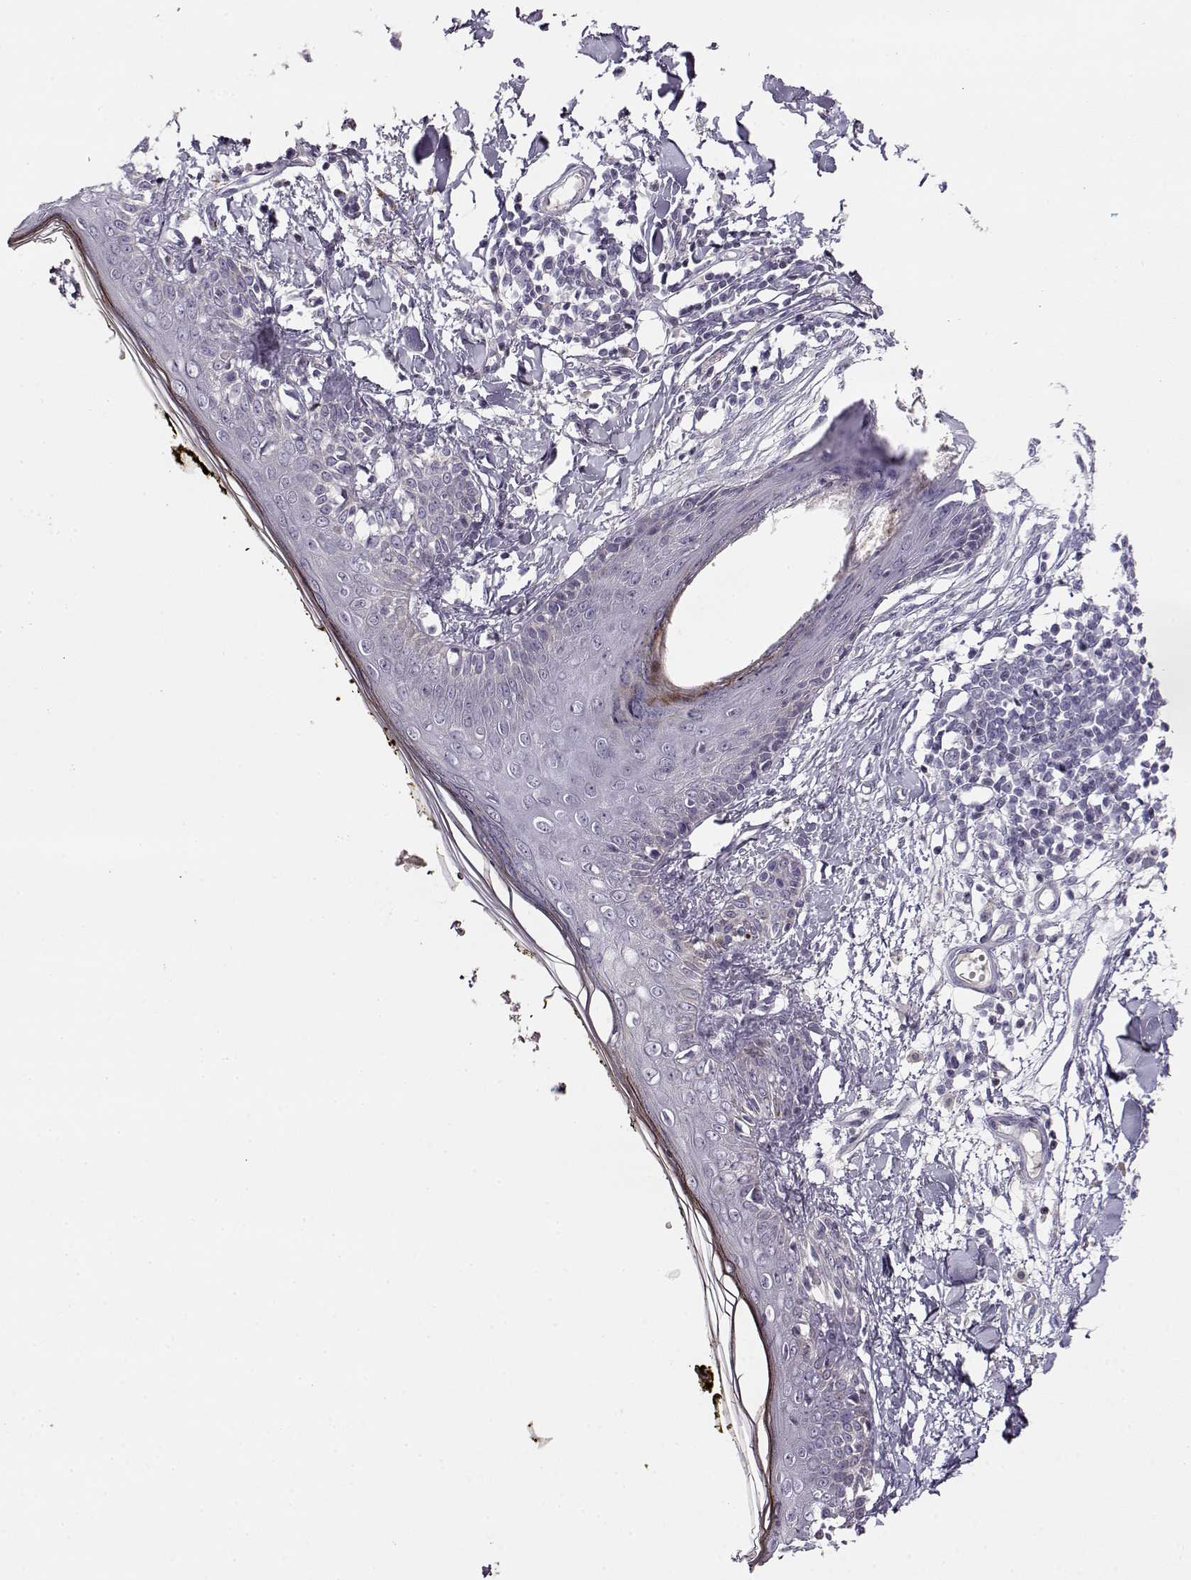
{"staining": {"intensity": "negative", "quantity": "none", "location": "none"}, "tissue": "skin", "cell_type": "Fibroblasts", "image_type": "normal", "snomed": [{"axis": "morphology", "description": "Normal tissue, NOS"}, {"axis": "topography", "description": "Skin"}], "caption": "DAB (3,3'-diaminobenzidine) immunohistochemical staining of unremarkable human skin displays no significant positivity in fibroblasts.", "gene": "CRX", "patient": {"sex": "male", "age": 76}}